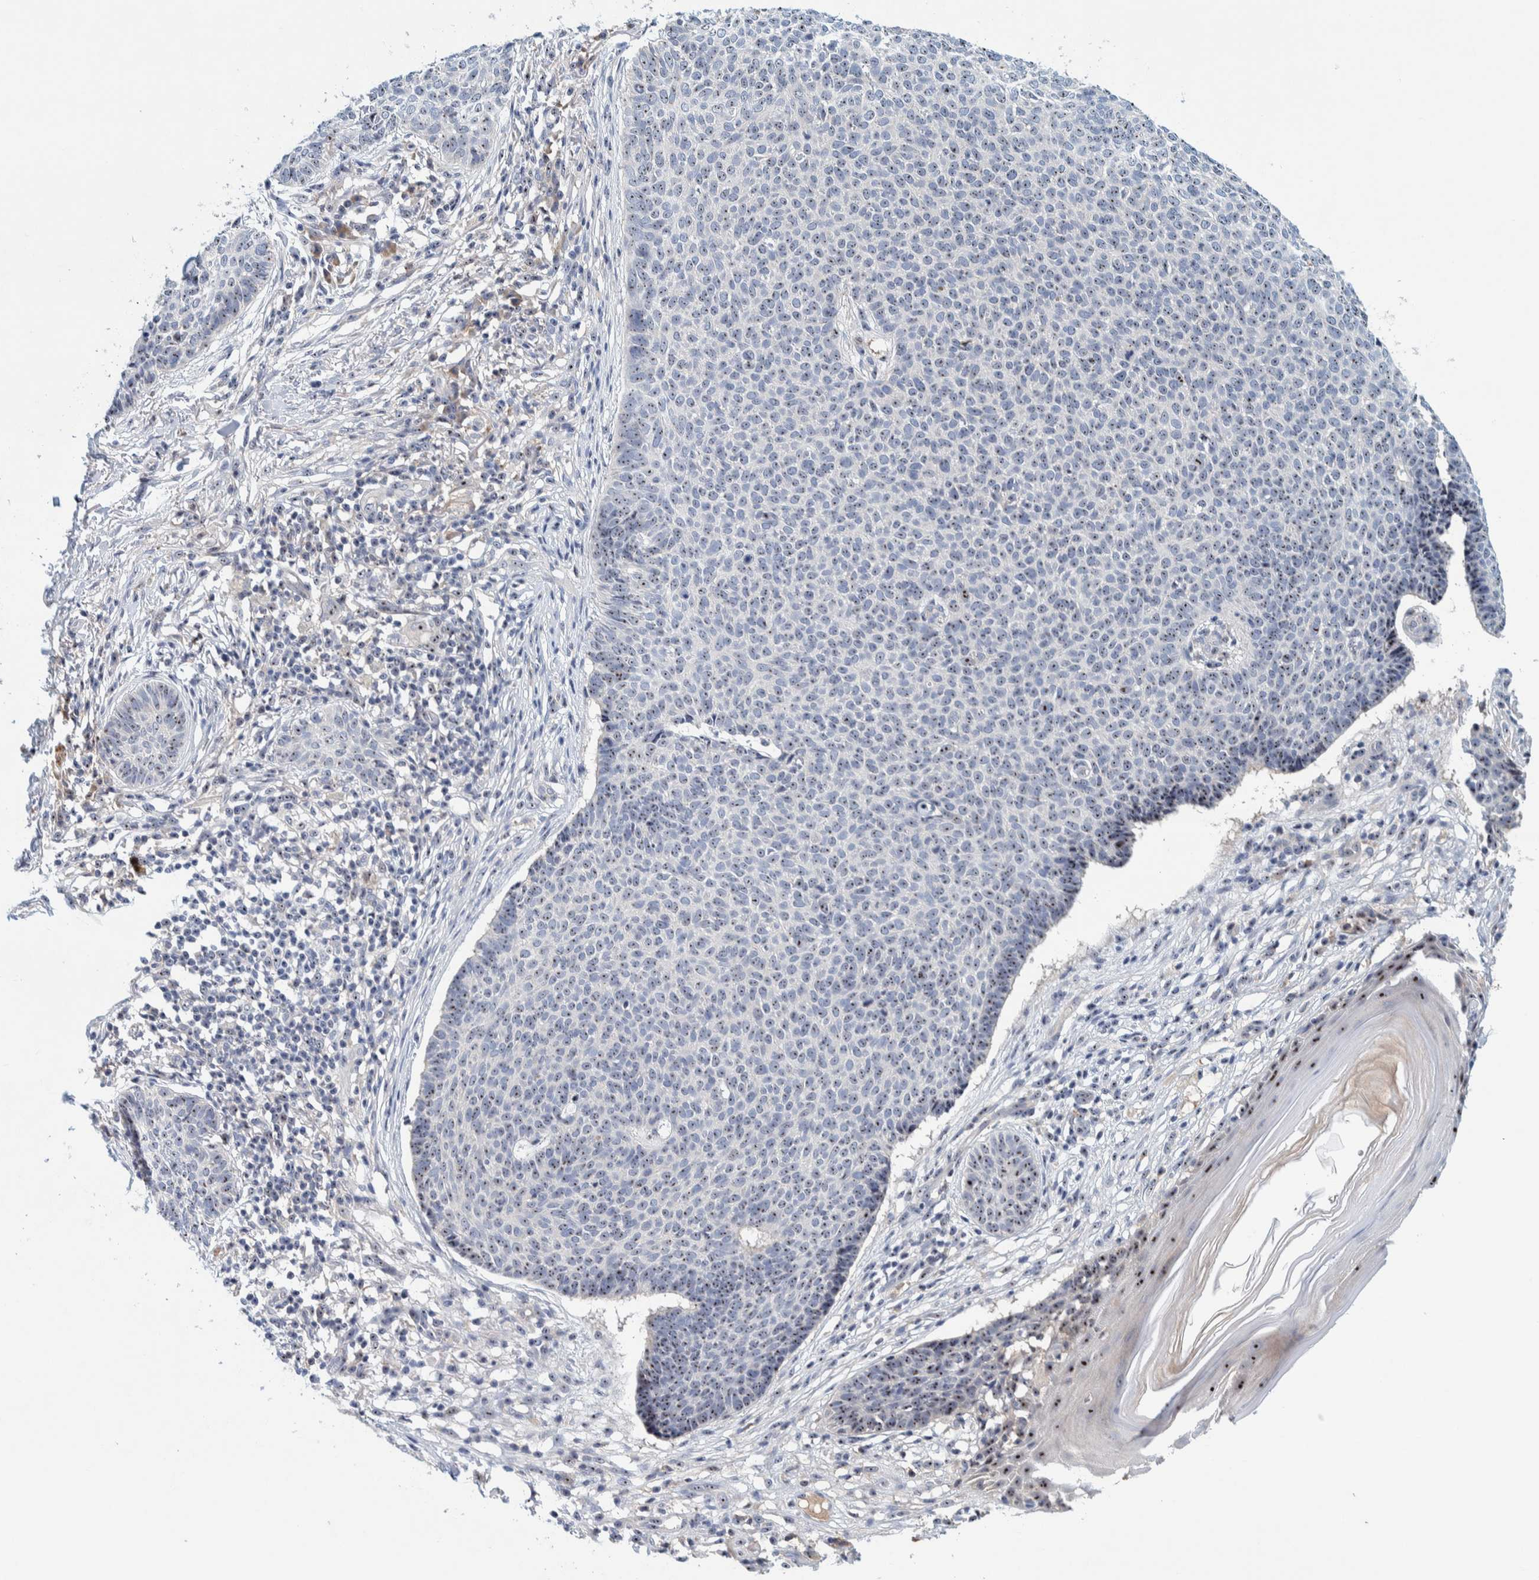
{"staining": {"intensity": "moderate", "quantity": ">75%", "location": "nuclear"}, "tissue": "skin cancer", "cell_type": "Tumor cells", "image_type": "cancer", "snomed": [{"axis": "morphology", "description": "Normal tissue, NOS"}, {"axis": "morphology", "description": "Basal cell carcinoma"}, {"axis": "topography", "description": "Skin"}], "caption": "Brown immunohistochemical staining in human skin basal cell carcinoma exhibits moderate nuclear positivity in about >75% of tumor cells.", "gene": "NOL11", "patient": {"sex": "male", "age": 50}}